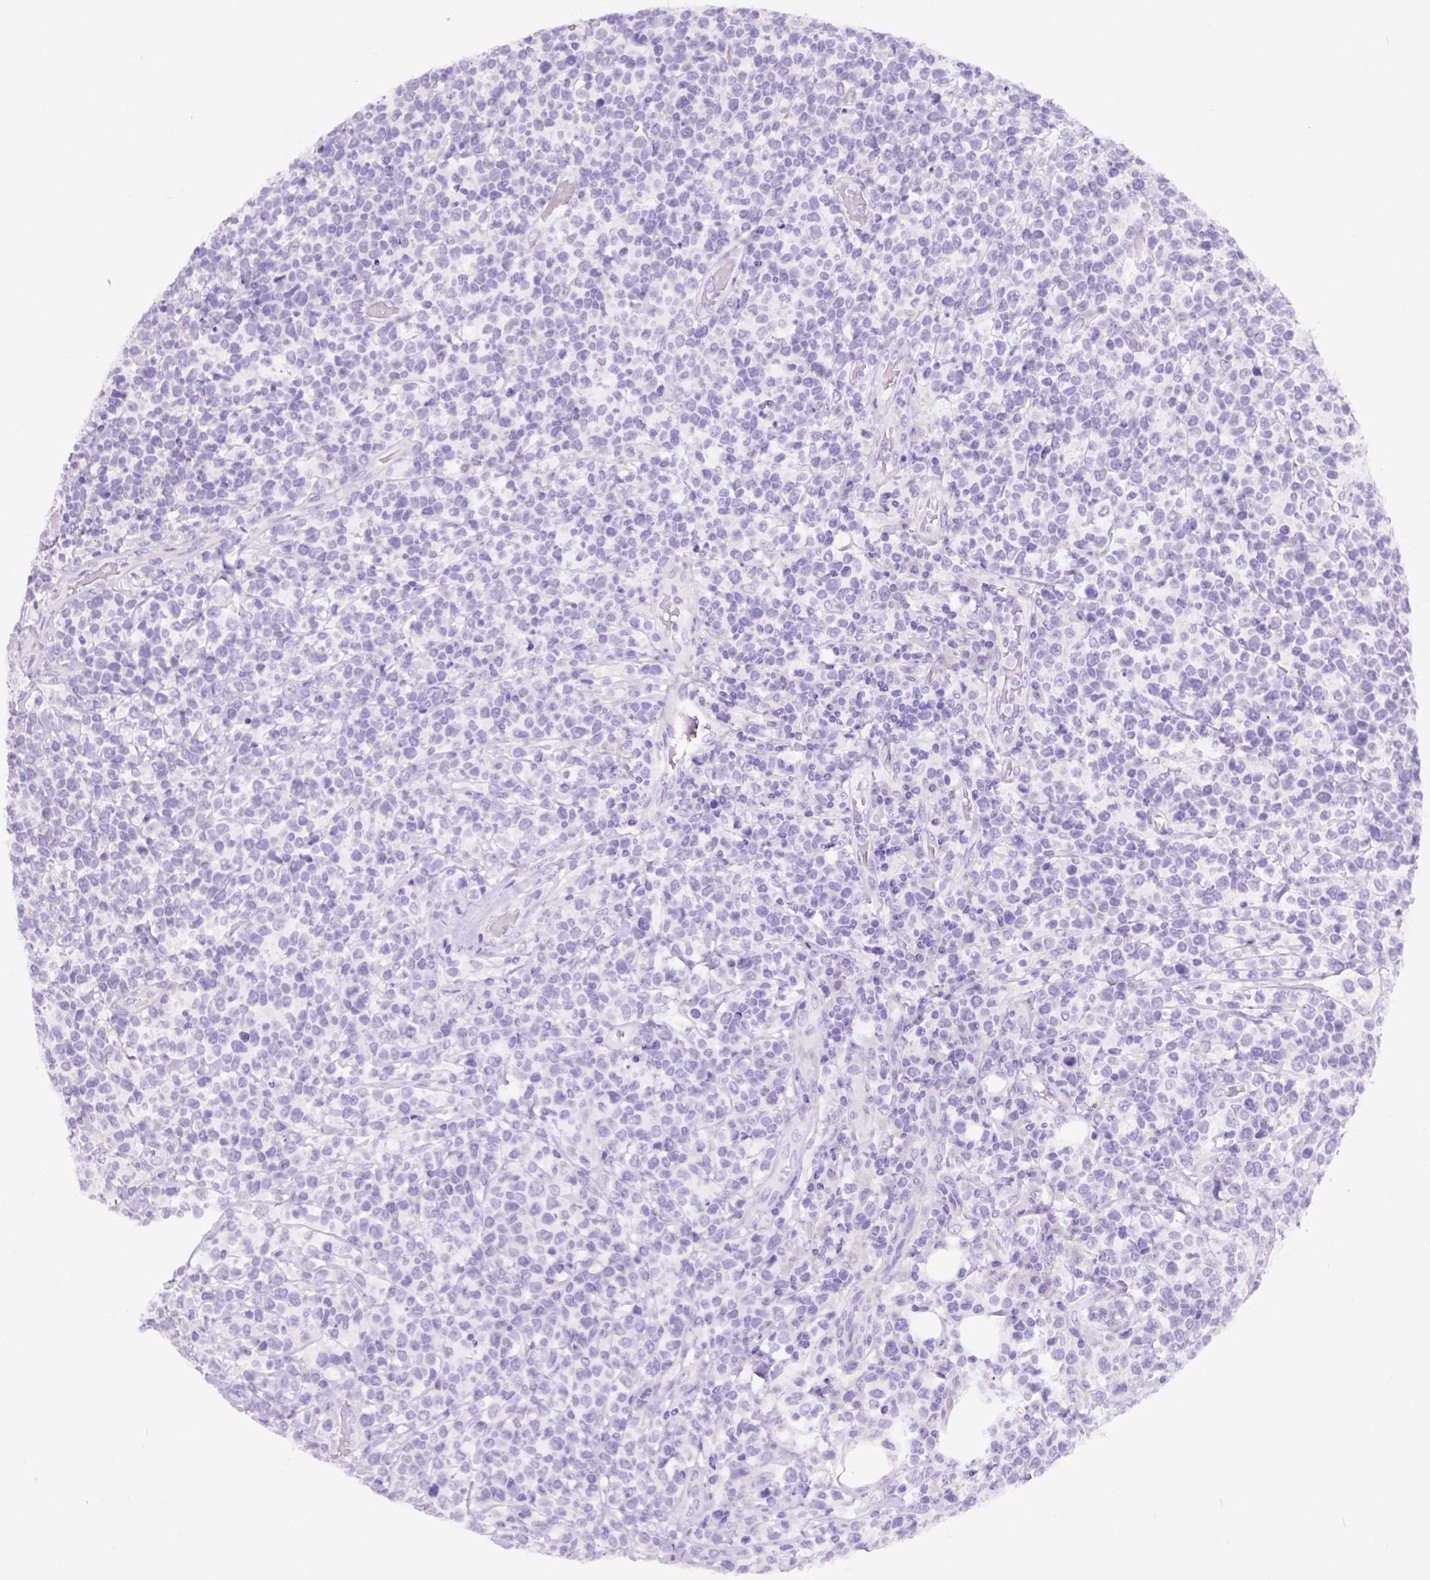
{"staining": {"intensity": "negative", "quantity": "none", "location": "none"}, "tissue": "lymphoma", "cell_type": "Tumor cells", "image_type": "cancer", "snomed": [{"axis": "morphology", "description": "Malignant lymphoma, non-Hodgkin's type, High grade"}, {"axis": "topography", "description": "Soft tissue"}], "caption": "Immunohistochemistry photomicrograph of lymphoma stained for a protein (brown), which displays no expression in tumor cells.", "gene": "EGFR", "patient": {"sex": "female", "age": 56}}